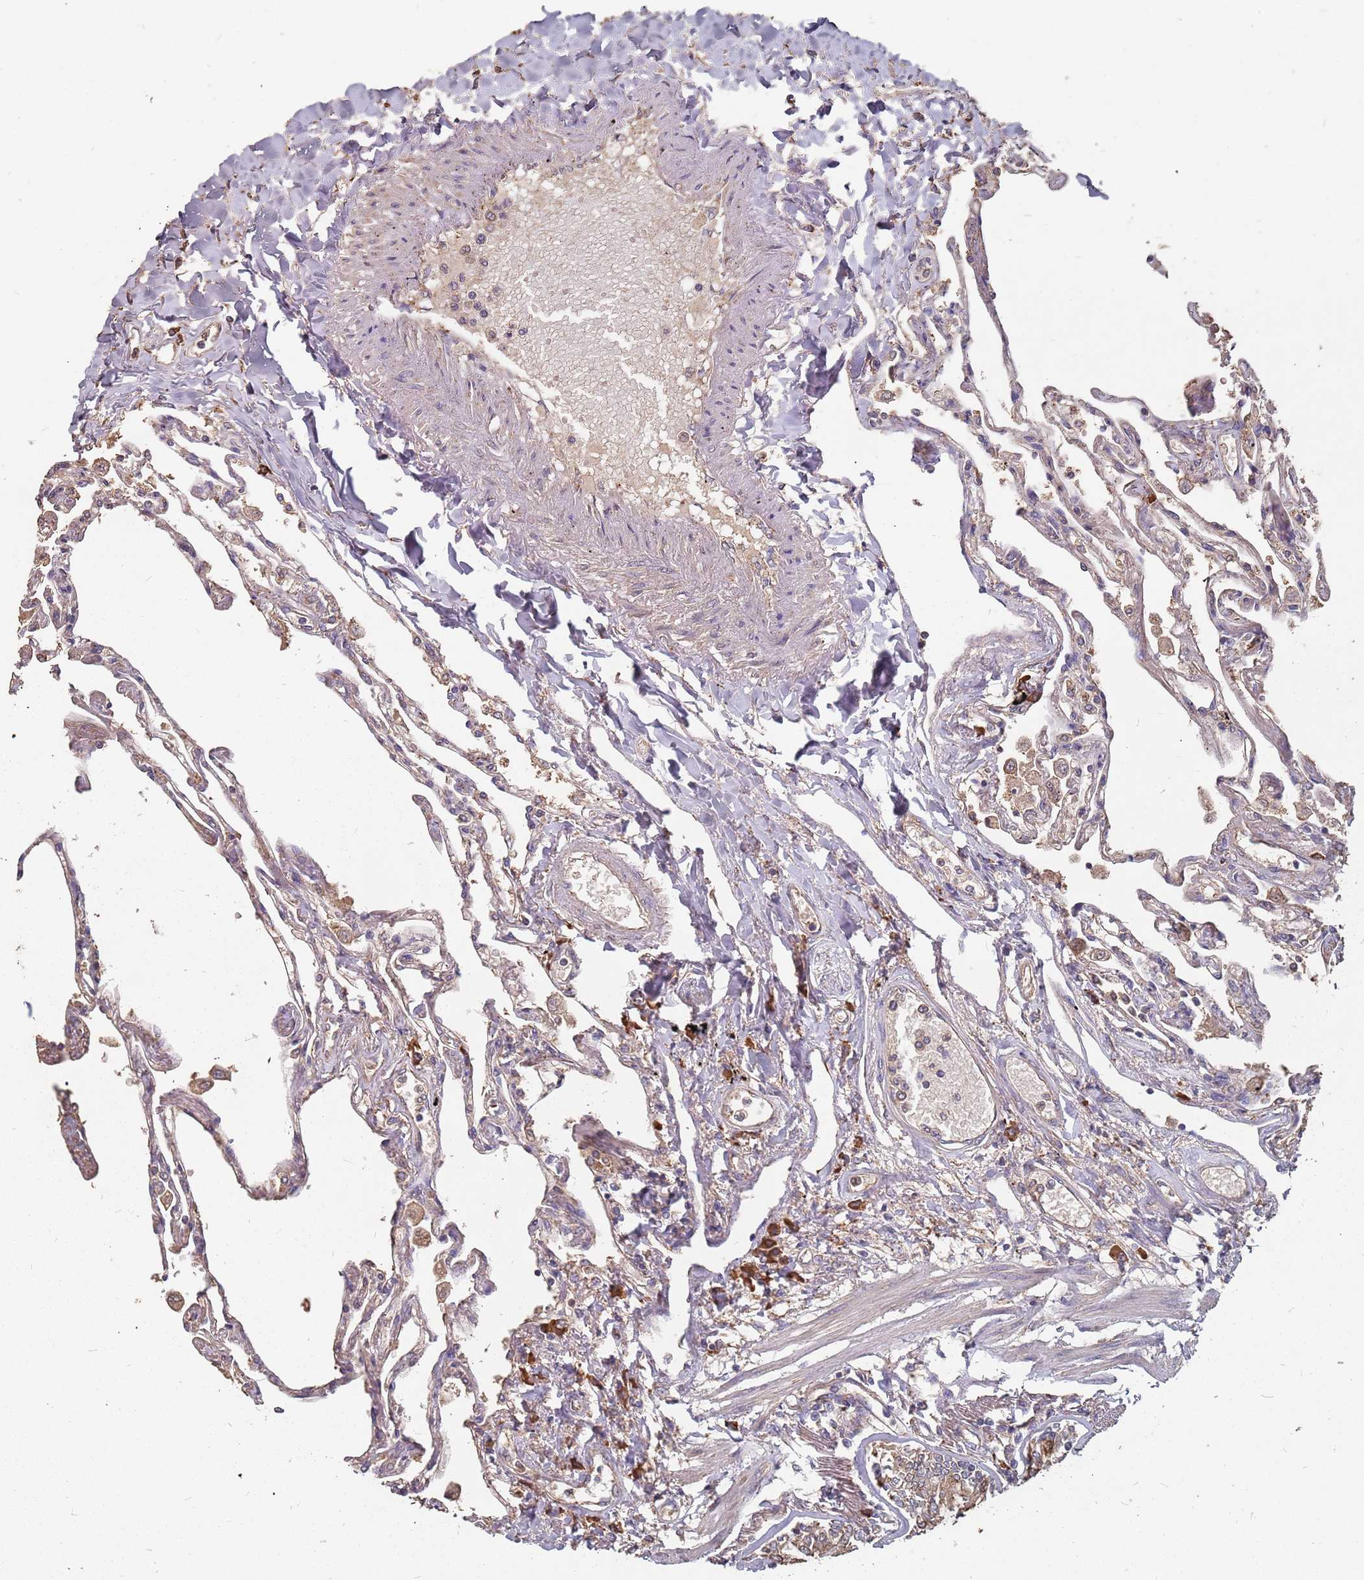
{"staining": {"intensity": "weak", "quantity": "25%-75%", "location": "cytoplasmic/membranous"}, "tissue": "lung", "cell_type": "Alveolar cells", "image_type": "normal", "snomed": [{"axis": "morphology", "description": "Normal tissue, NOS"}, {"axis": "topography", "description": "Lung"}], "caption": "Brown immunohistochemical staining in benign lung demonstrates weak cytoplasmic/membranous positivity in approximately 25%-75% of alveolar cells. Using DAB (brown) and hematoxylin (blue) stains, captured at high magnification using brightfield microscopy.", "gene": "ATG5", "patient": {"sex": "female", "age": 67}}